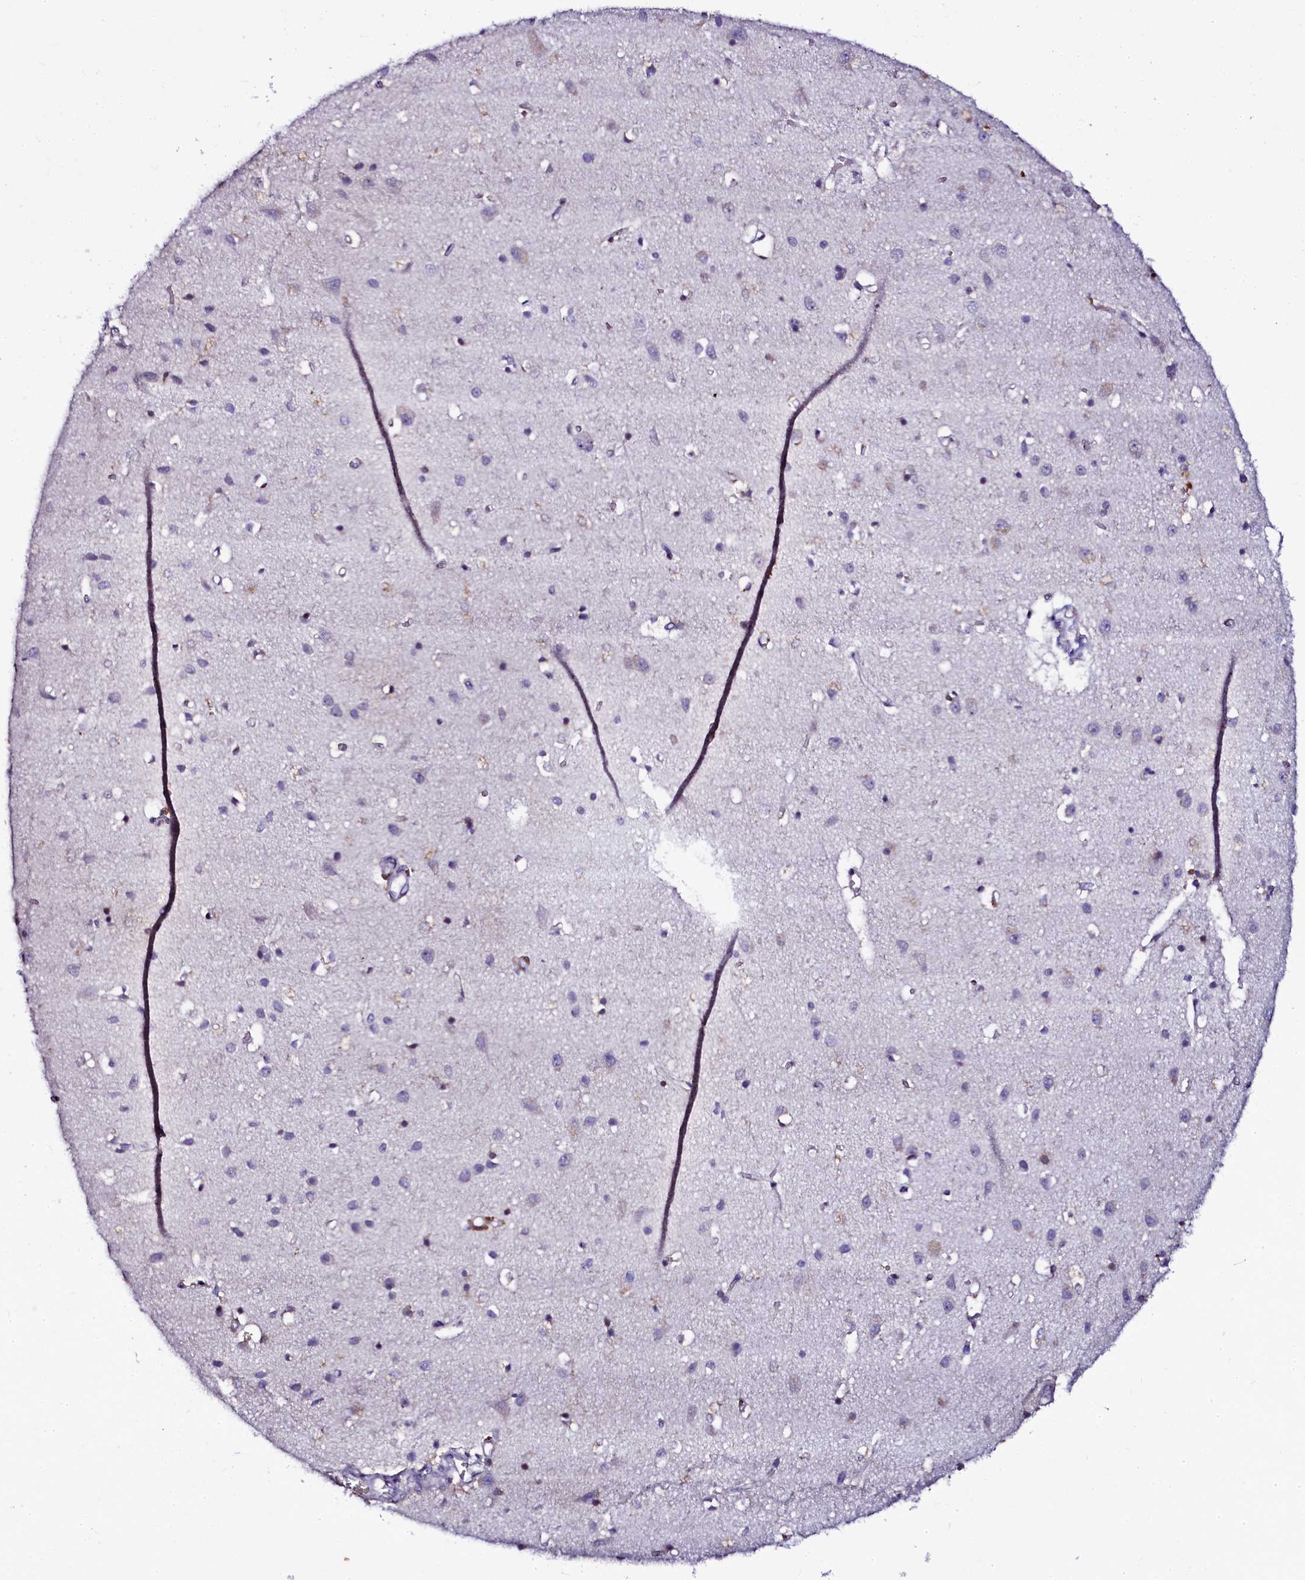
{"staining": {"intensity": "negative", "quantity": "none", "location": "none"}, "tissue": "cerebral cortex", "cell_type": "Endothelial cells", "image_type": "normal", "snomed": [{"axis": "morphology", "description": "Normal tissue, NOS"}, {"axis": "topography", "description": "Cerebral cortex"}], "caption": "DAB (3,3'-diaminobenzidine) immunohistochemical staining of normal cerebral cortex exhibits no significant positivity in endothelial cells.", "gene": "CTDSPL2", "patient": {"sex": "female", "age": 64}}